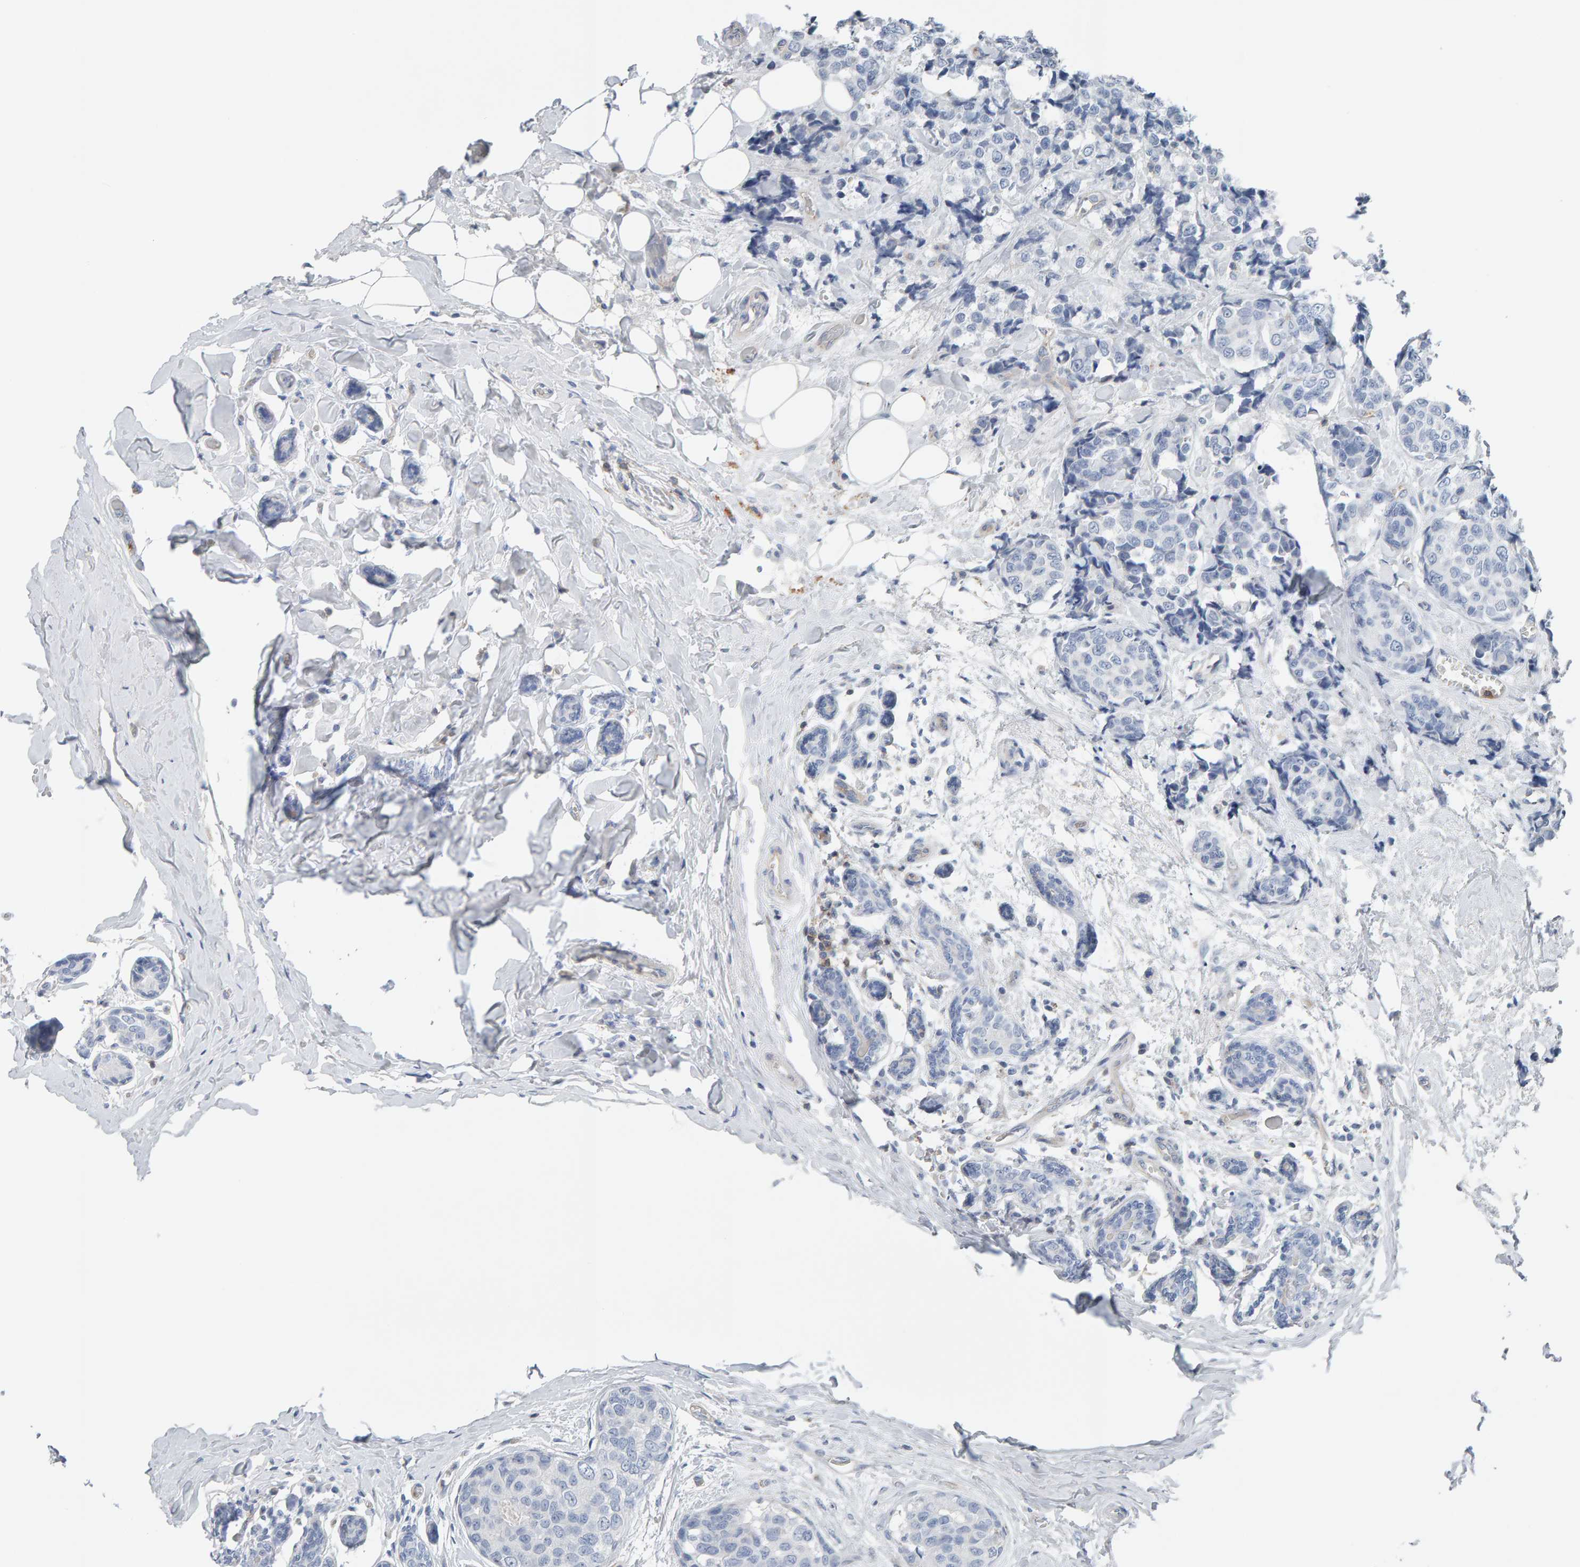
{"staining": {"intensity": "negative", "quantity": "none", "location": "none"}, "tissue": "breast cancer", "cell_type": "Tumor cells", "image_type": "cancer", "snomed": [{"axis": "morphology", "description": "Normal tissue, NOS"}, {"axis": "morphology", "description": "Duct carcinoma"}, {"axis": "topography", "description": "Breast"}], "caption": "Tumor cells are negative for protein expression in human invasive ductal carcinoma (breast).", "gene": "FYN", "patient": {"sex": "female", "age": 43}}